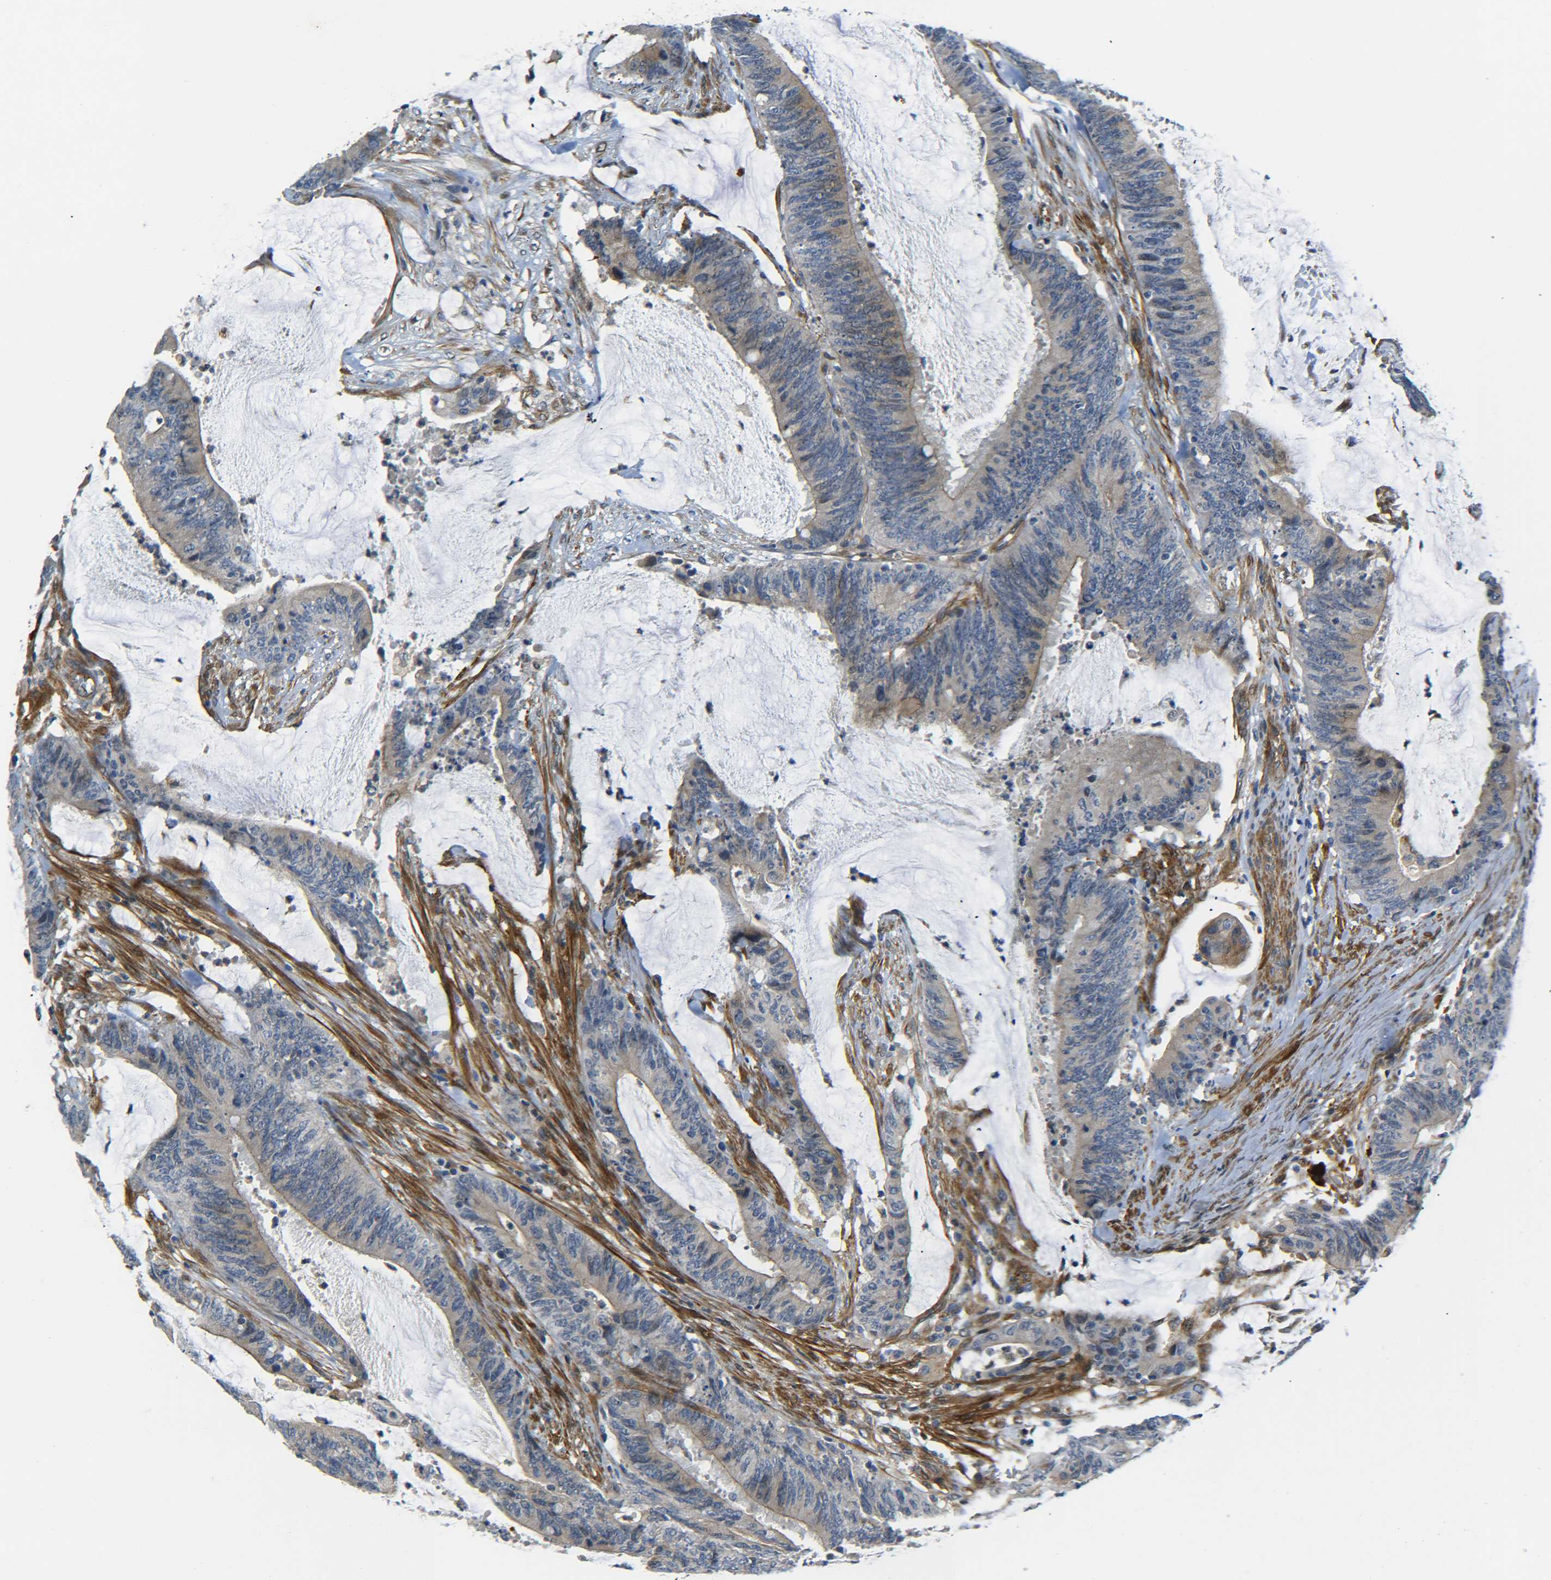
{"staining": {"intensity": "weak", "quantity": ">75%", "location": "cytoplasmic/membranous"}, "tissue": "colorectal cancer", "cell_type": "Tumor cells", "image_type": "cancer", "snomed": [{"axis": "morphology", "description": "Adenocarcinoma, NOS"}, {"axis": "topography", "description": "Rectum"}], "caption": "There is low levels of weak cytoplasmic/membranous expression in tumor cells of colorectal cancer, as demonstrated by immunohistochemical staining (brown color).", "gene": "MEIS1", "patient": {"sex": "female", "age": 66}}